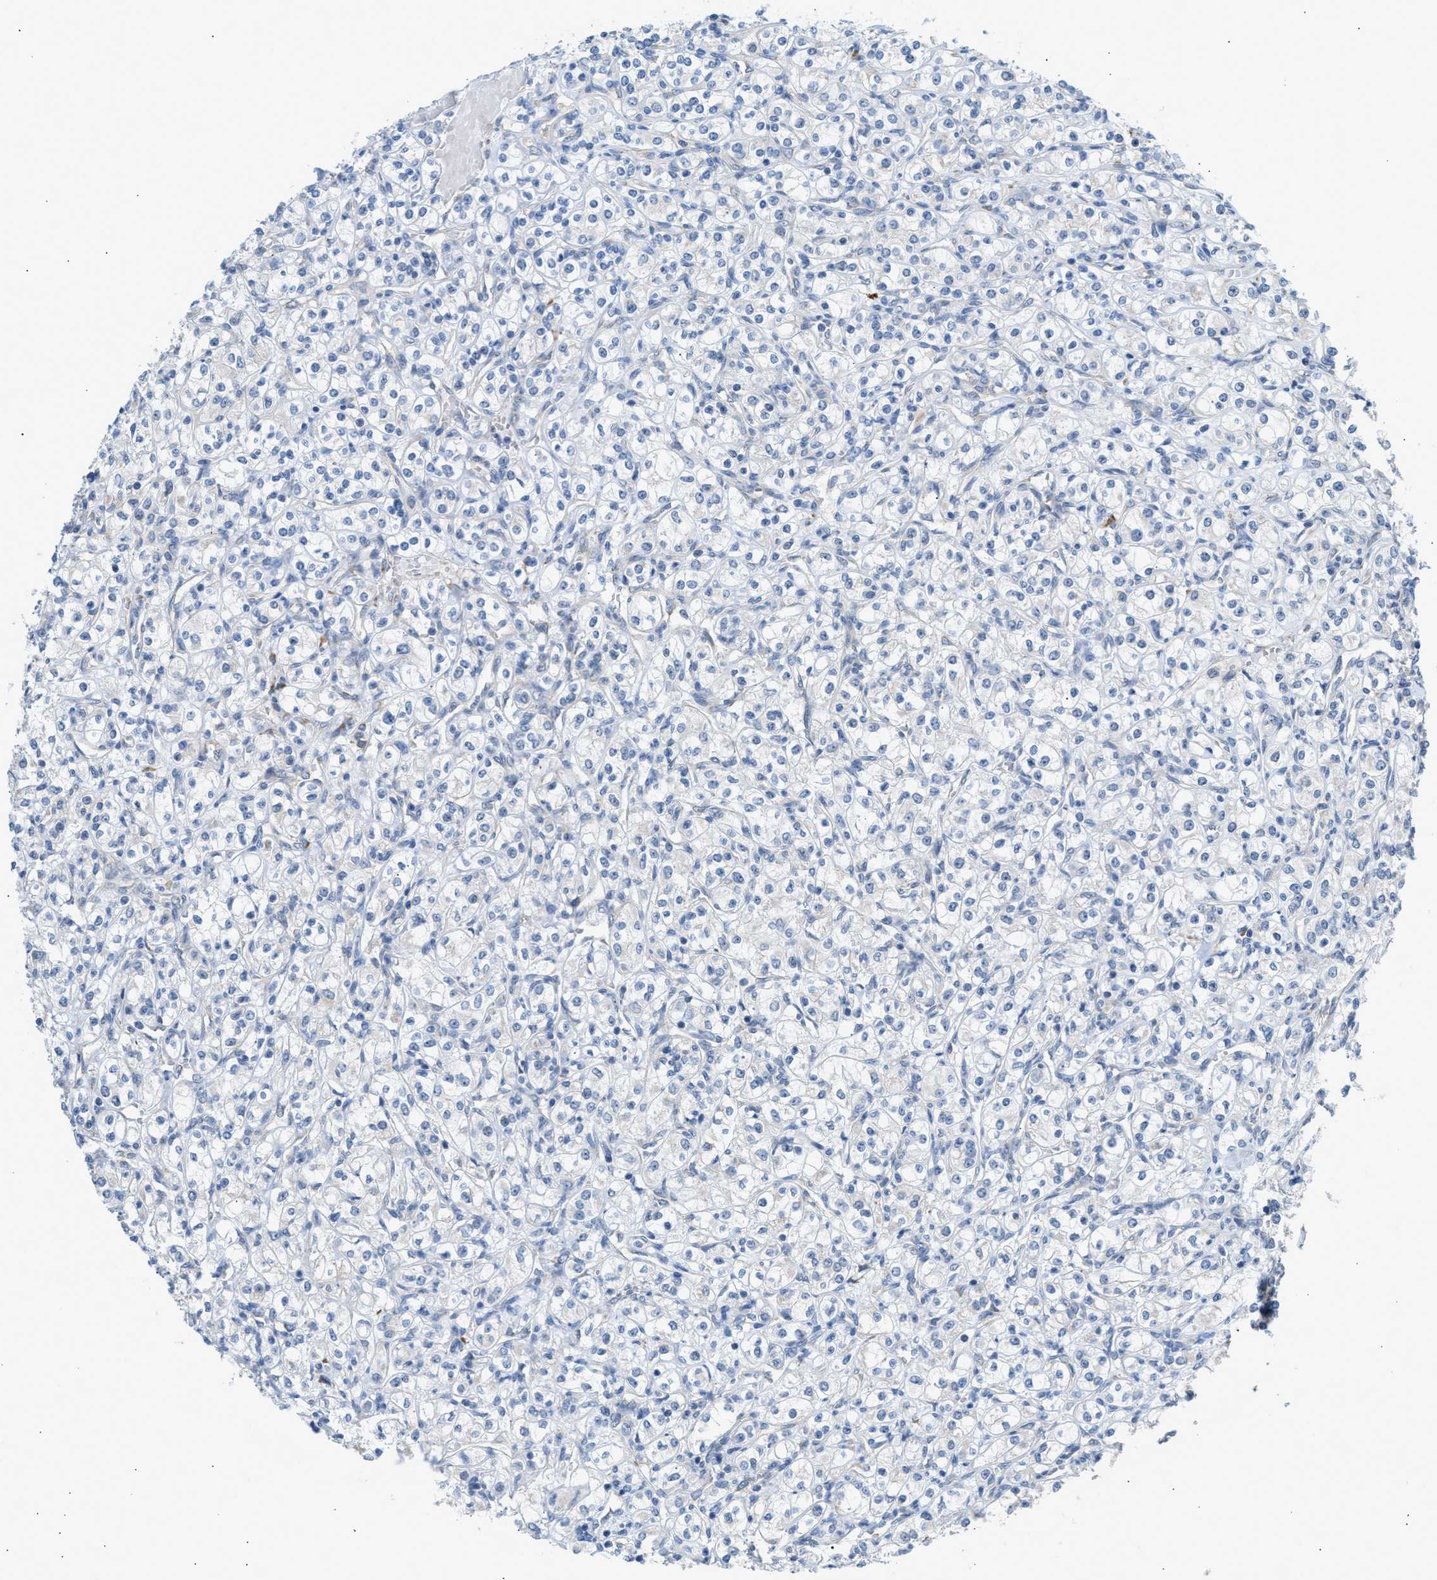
{"staining": {"intensity": "negative", "quantity": "none", "location": "none"}, "tissue": "renal cancer", "cell_type": "Tumor cells", "image_type": "cancer", "snomed": [{"axis": "morphology", "description": "Adenocarcinoma, NOS"}, {"axis": "topography", "description": "Kidney"}], "caption": "The histopathology image shows no staining of tumor cells in renal cancer (adenocarcinoma).", "gene": "KCNC2", "patient": {"sex": "male", "age": 77}}